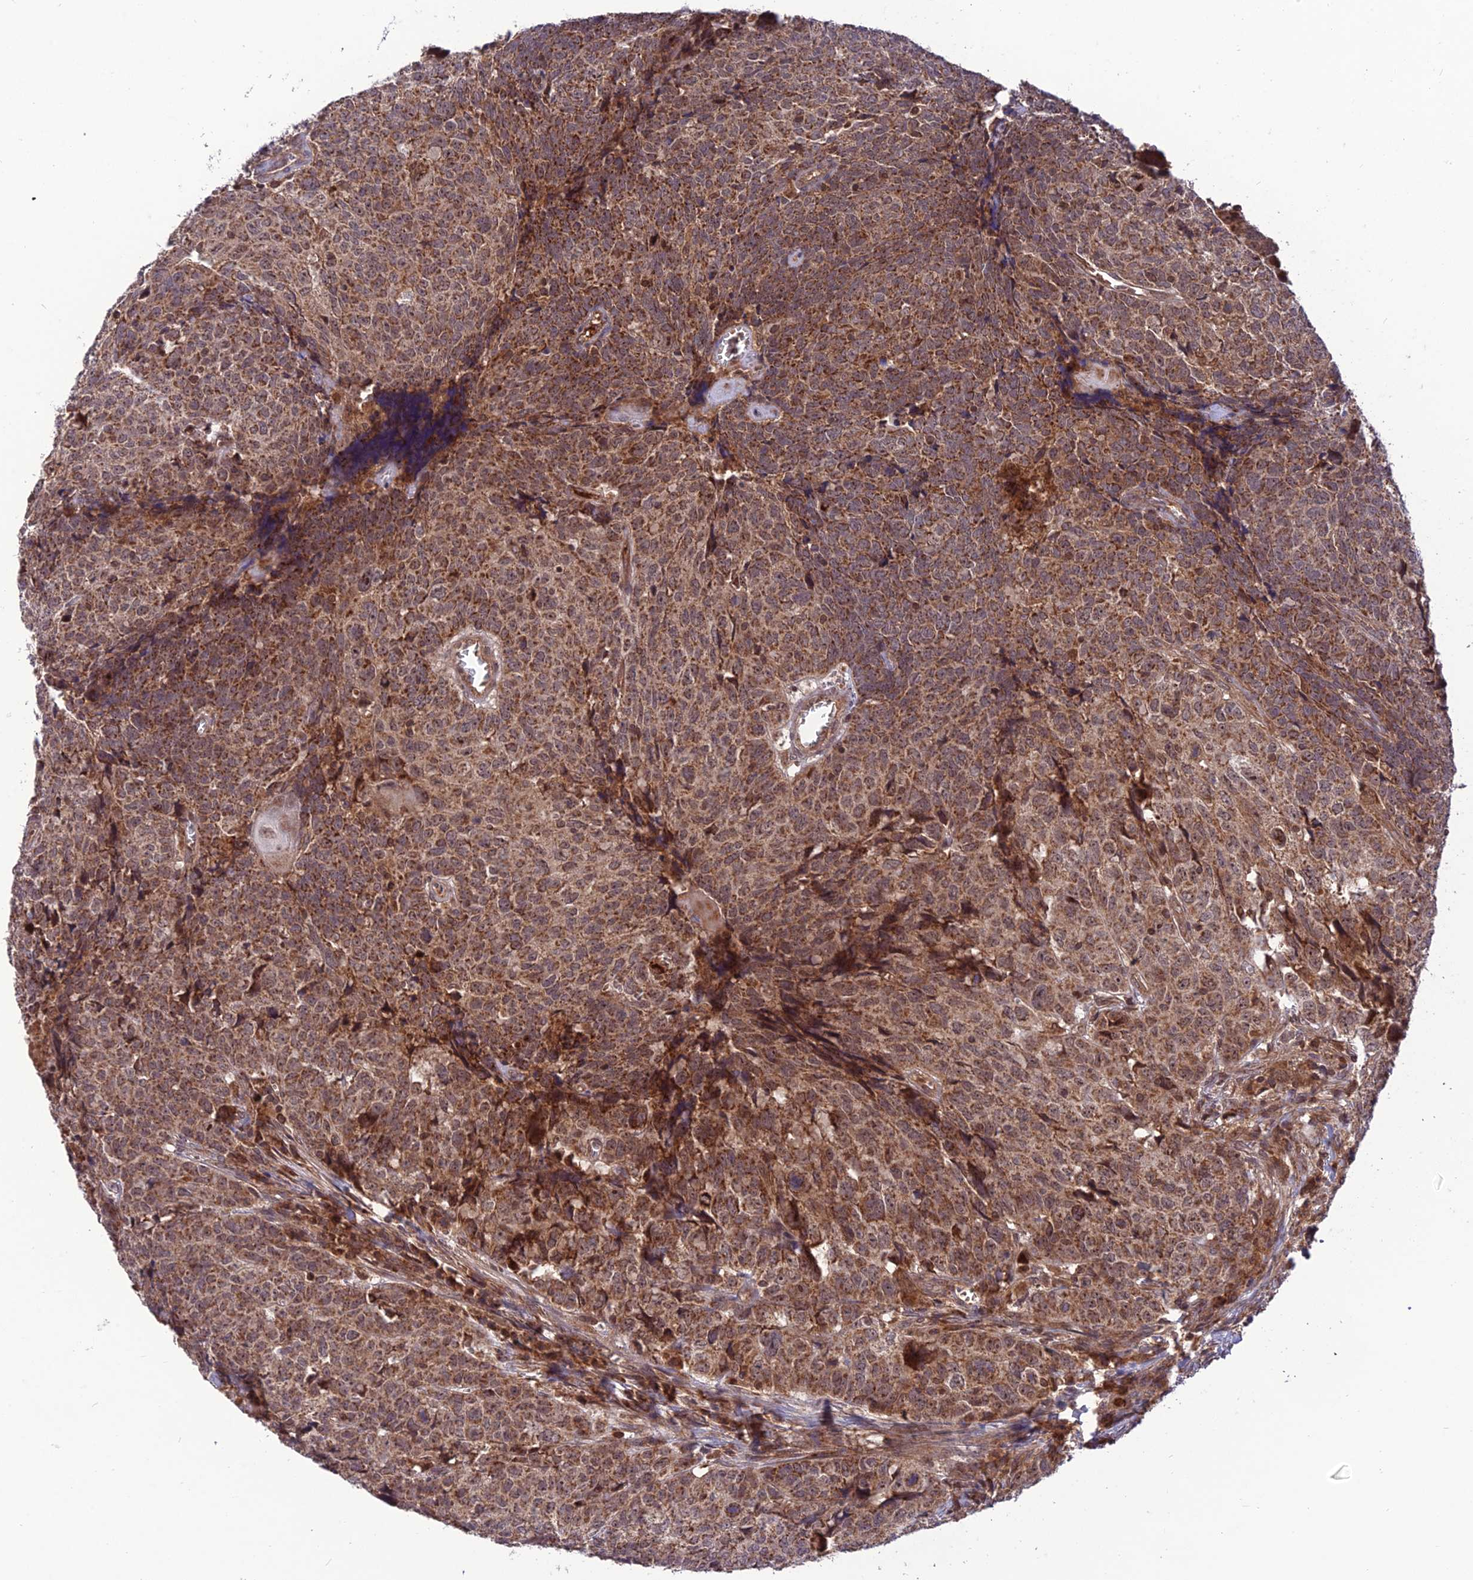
{"staining": {"intensity": "moderate", "quantity": ">75%", "location": "cytoplasmic/membranous,nuclear"}, "tissue": "head and neck cancer", "cell_type": "Tumor cells", "image_type": "cancer", "snomed": [{"axis": "morphology", "description": "Squamous cell carcinoma, NOS"}, {"axis": "topography", "description": "Head-Neck"}], "caption": "Moderate cytoplasmic/membranous and nuclear protein positivity is identified in approximately >75% of tumor cells in head and neck squamous cell carcinoma. (brown staining indicates protein expression, while blue staining denotes nuclei).", "gene": "NDUFC1", "patient": {"sex": "male", "age": 66}}